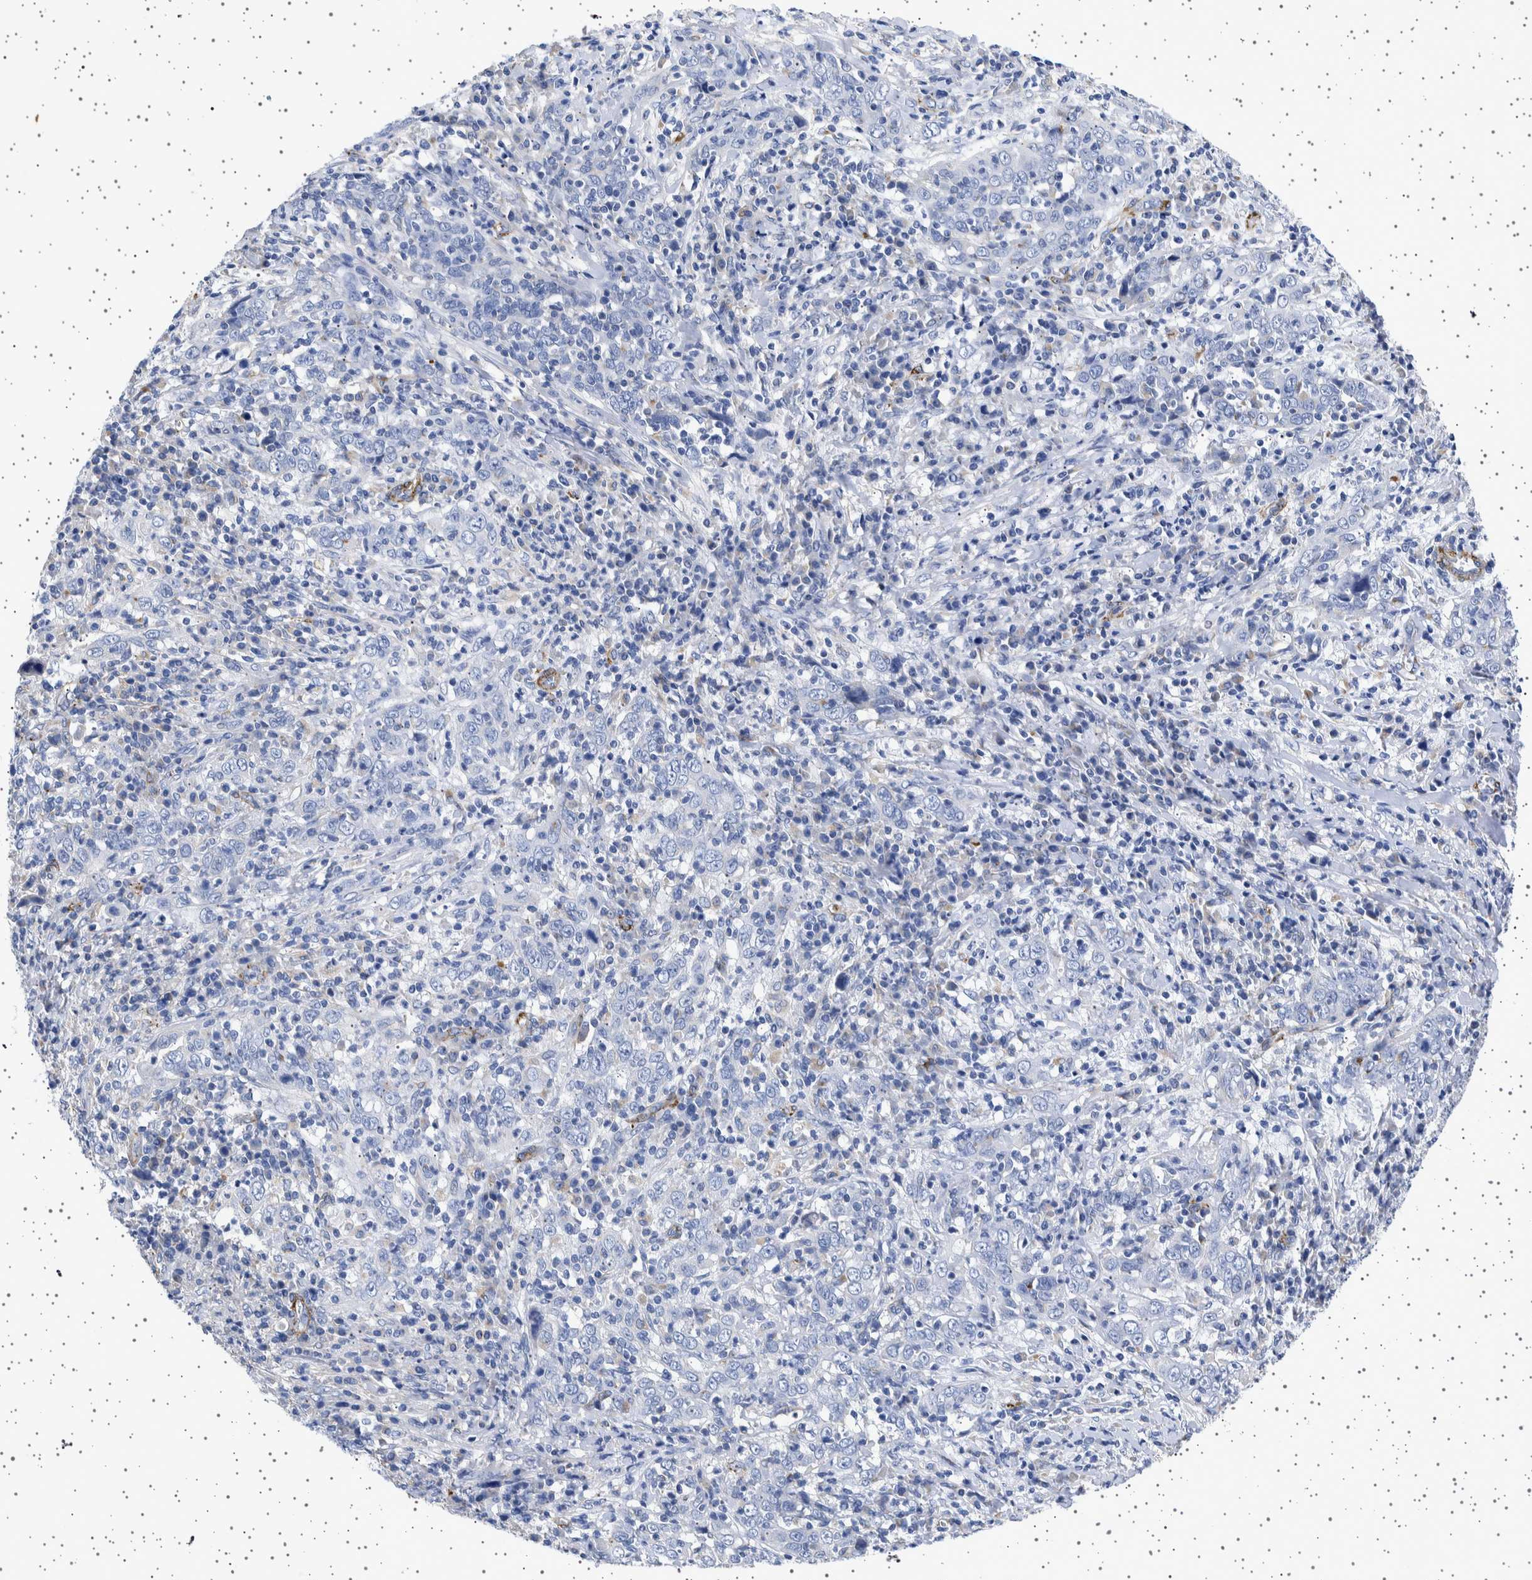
{"staining": {"intensity": "negative", "quantity": "none", "location": "none"}, "tissue": "cervical cancer", "cell_type": "Tumor cells", "image_type": "cancer", "snomed": [{"axis": "morphology", "description": "Squamous cell carcinoma, NOS"}, {"axis": "topography", "description": "Cervix"}], "caption": "Tumor cells show no significant positivity in cervical squamous cell carcinoma.", "gene": "SEPTIN4", "patient": {"sex": "female", "age": 46}}